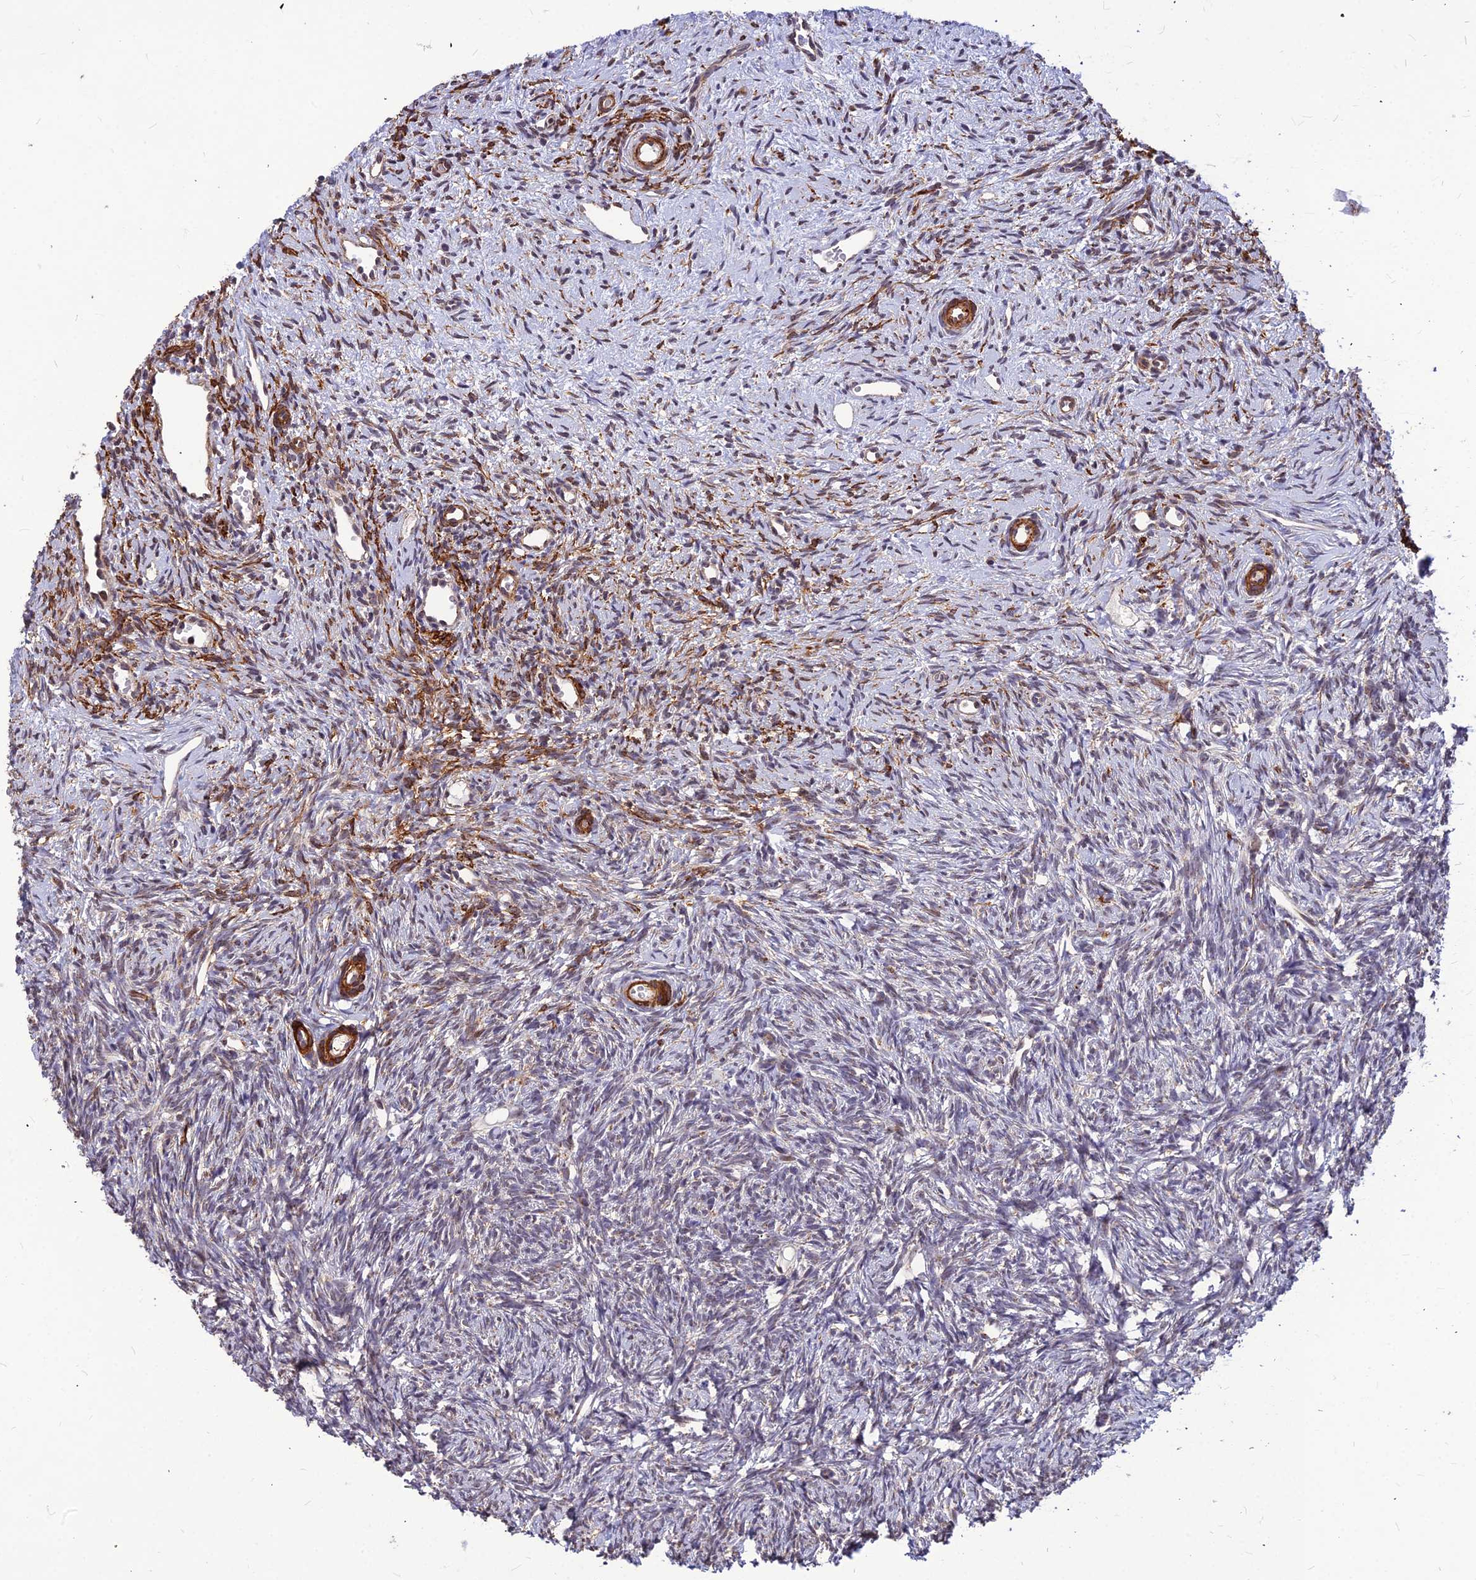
{"staining": {"intensity": "negative", "quantity": "none", "location": "none"}, "tissue": "ovary", "cell_type": "Ovarian stroma cells", "image_type": "normal", "snomed": [{"axis": "morphology", "description": "Normal tissue, NOS"}, {"axis": "topography", "description": "Ovary"}], "caption": "Immunohistochemistry (IHC) micrograph of benign ovary: human ovary stained with DAB reveals no significant protein expression in ovarian stroma cells.", "gene": "LEKR1", "patient": {"sex": "female", "age": 51}}